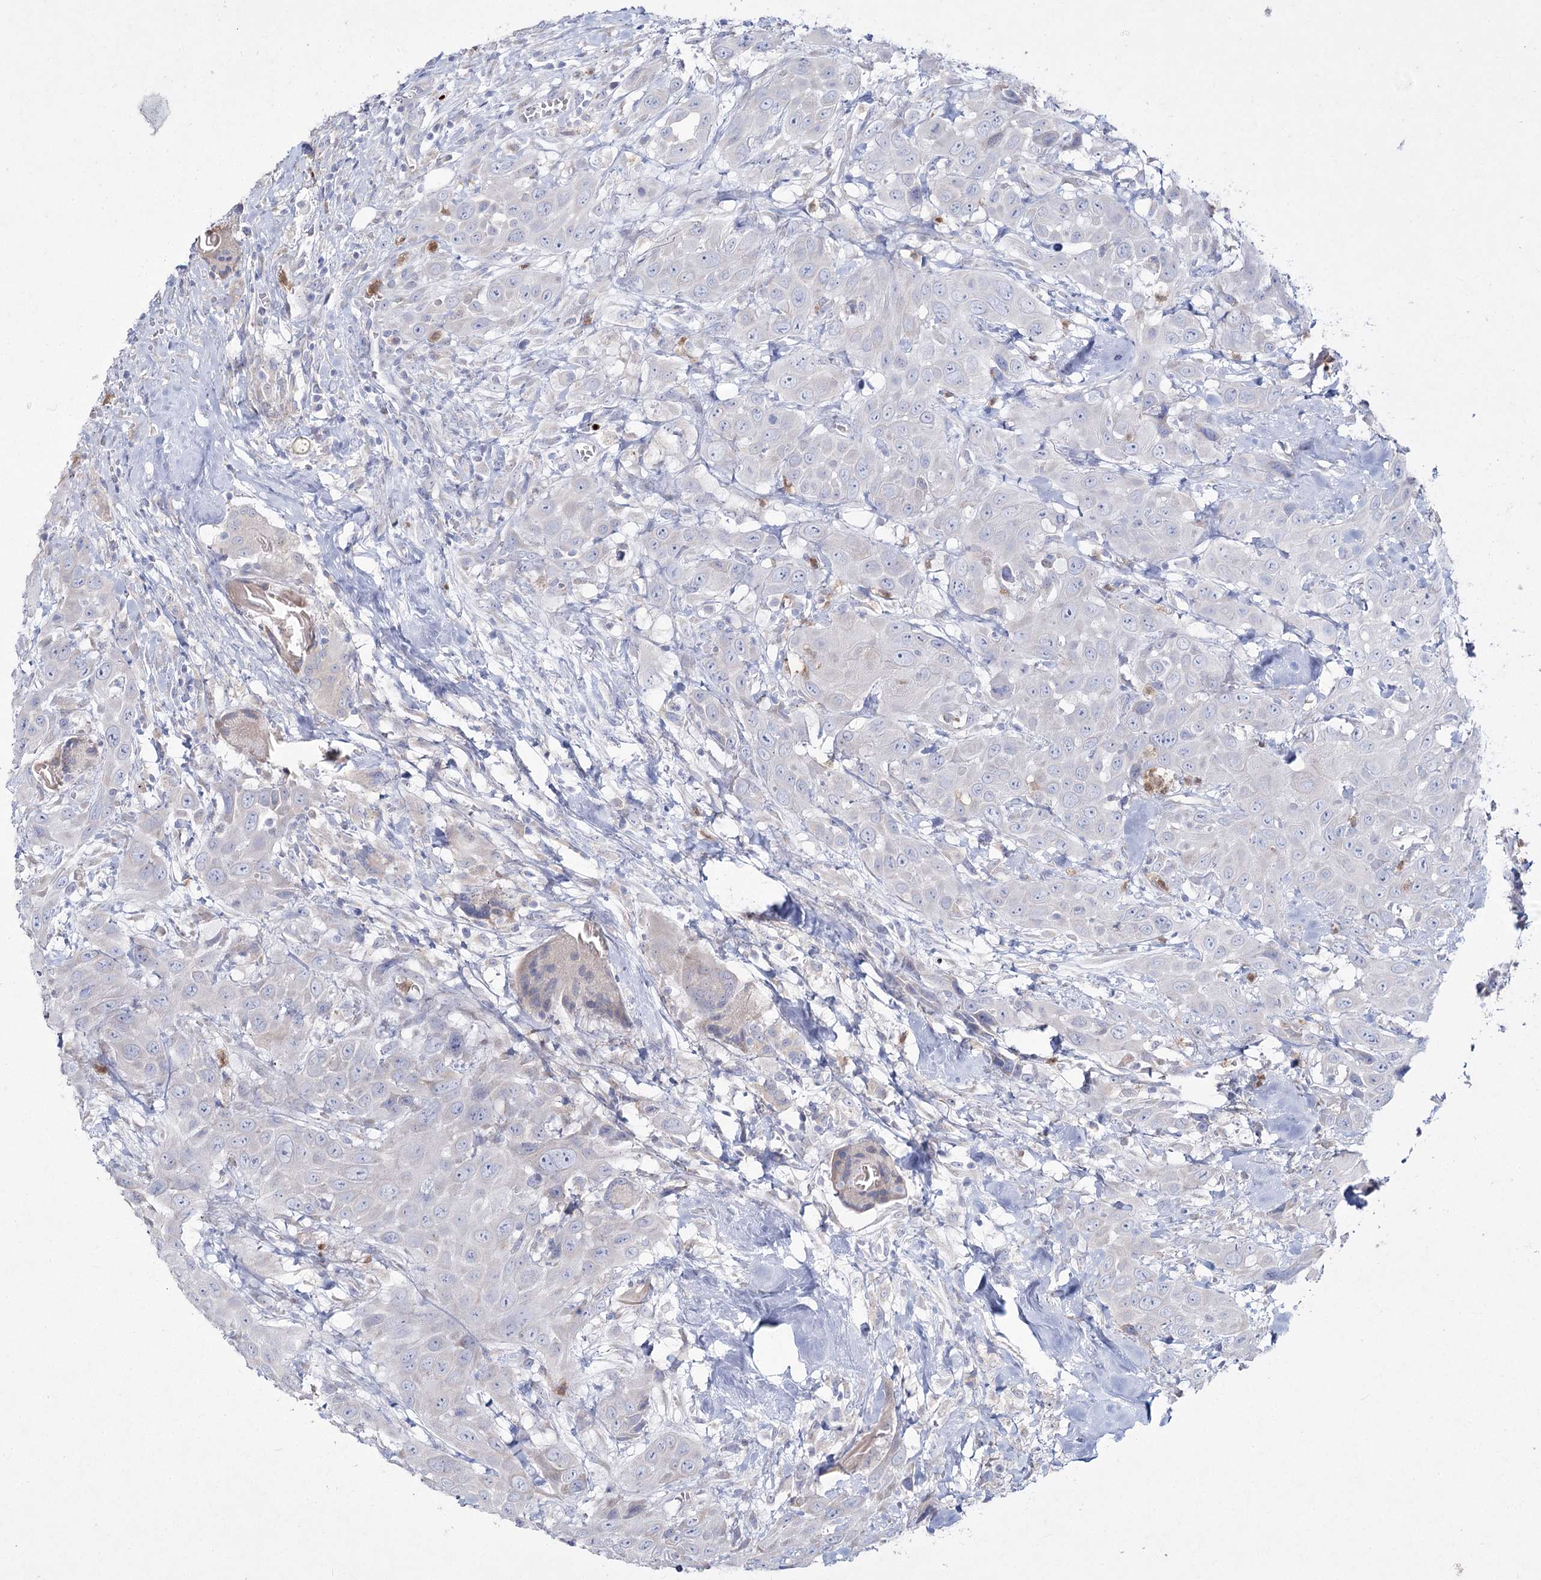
{"staining": {"intensity": "negative", "quantity": "none", "location": "none"}, "tissue": "head and neck cancer", "cell_type": "Tumor cells", "image_type": "cancer", "snomed": [{"axis": "morphology", "description": "Squamous cell carcinoma, NOS"}, {"axis": "topography", "description": "Head-Neck"}], "caption": "Protein analysis of squamous cell carcinoma (head and neck) displays no significant expression in tumor cells.", "gene": "NIPAL4", "patient": {"sex": "male", "age": 81}}